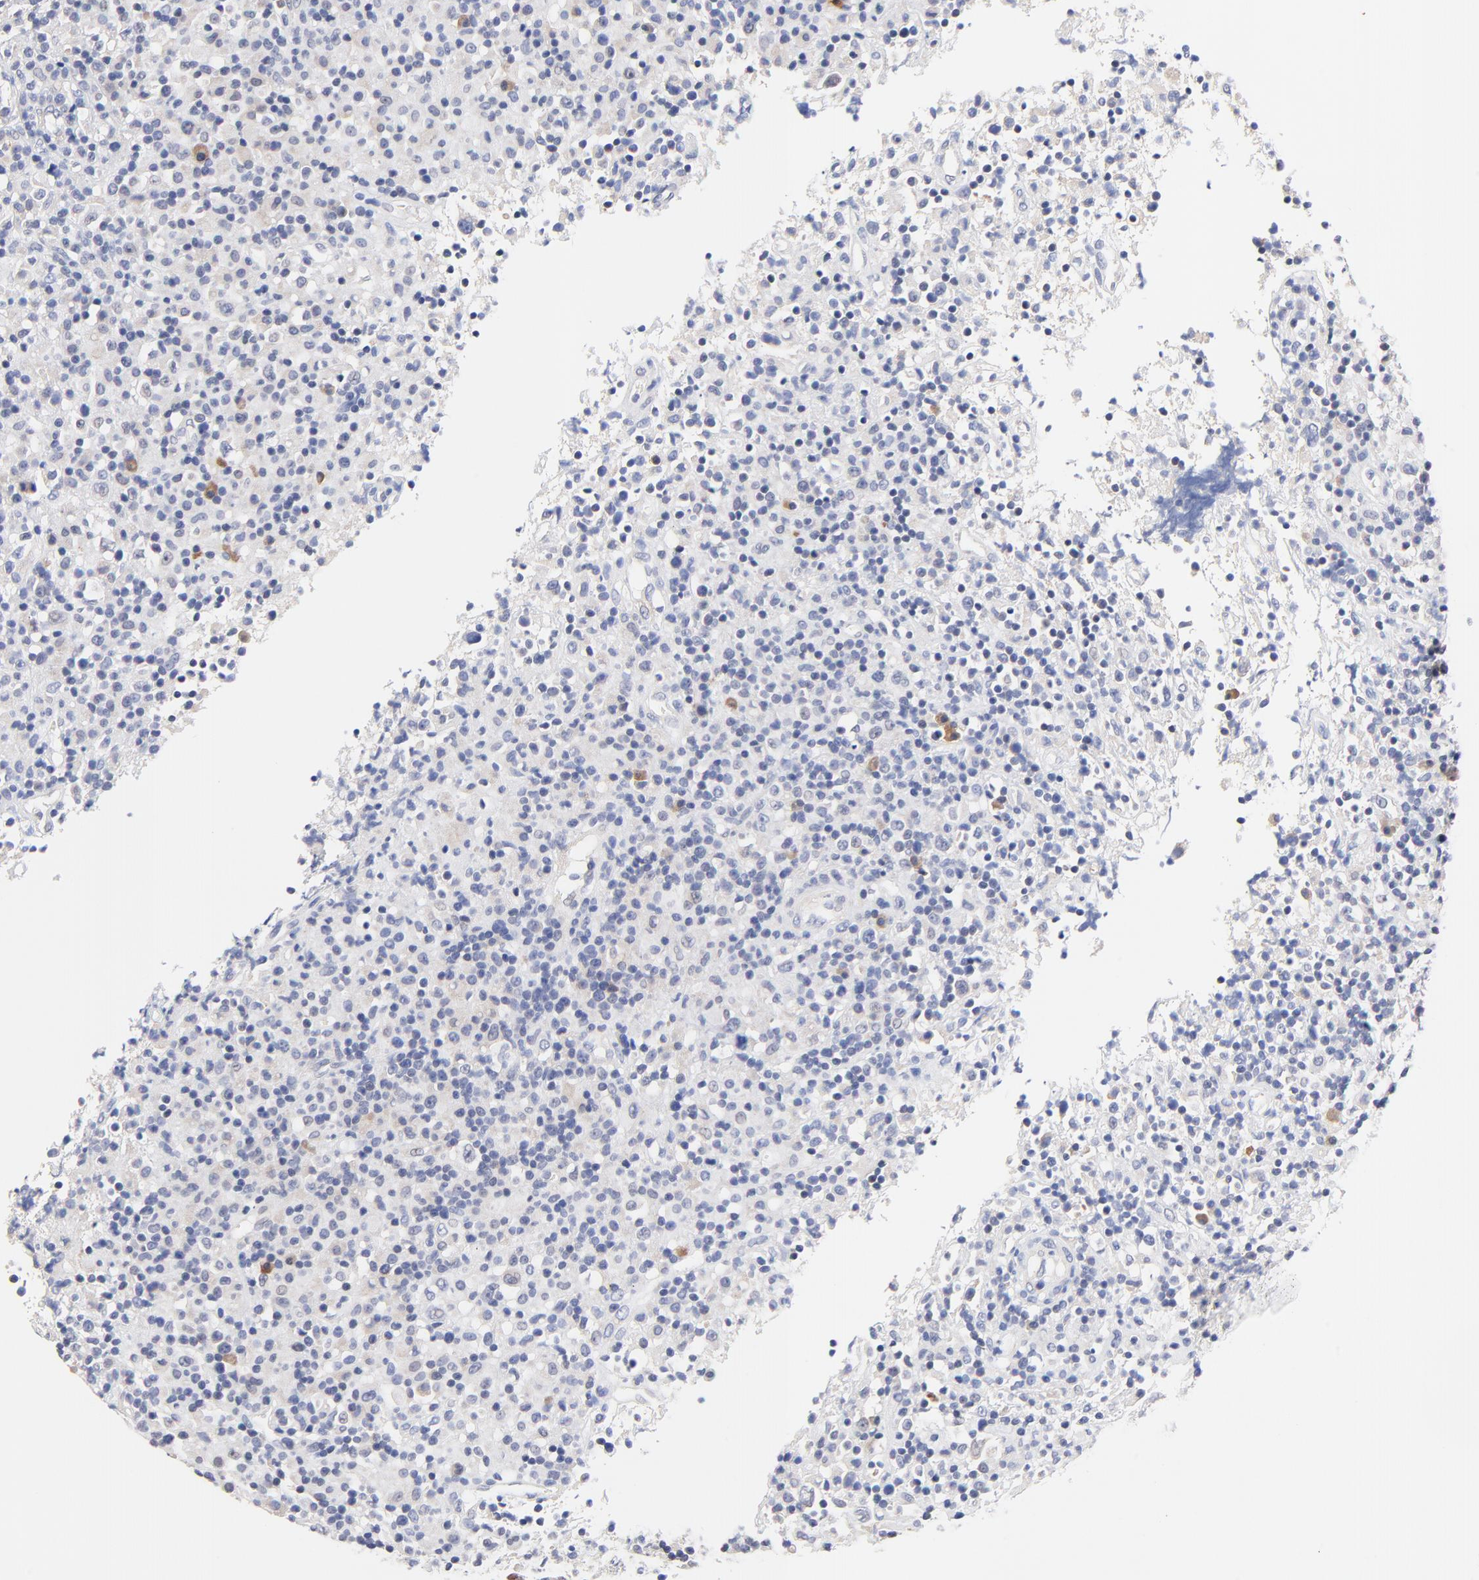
{"staining": {"intensity": "negative", "quantity": "none", "location": "none"}, "tissue": "lymphoma", "cell_type": "Tumor cells", "image_type": "cancer", "snomed": [{"axis": "morphology", "description": "Hodgkin's disease, NOS"}, {"axis": "topography", "description": "Lymph node"}], "caption": "A micrograph of lymphoma stained for a protein demonstrates no brown staining in tumor cells.", "gene": "TWNK", "patient": {"sex": "male", "age": 46}}